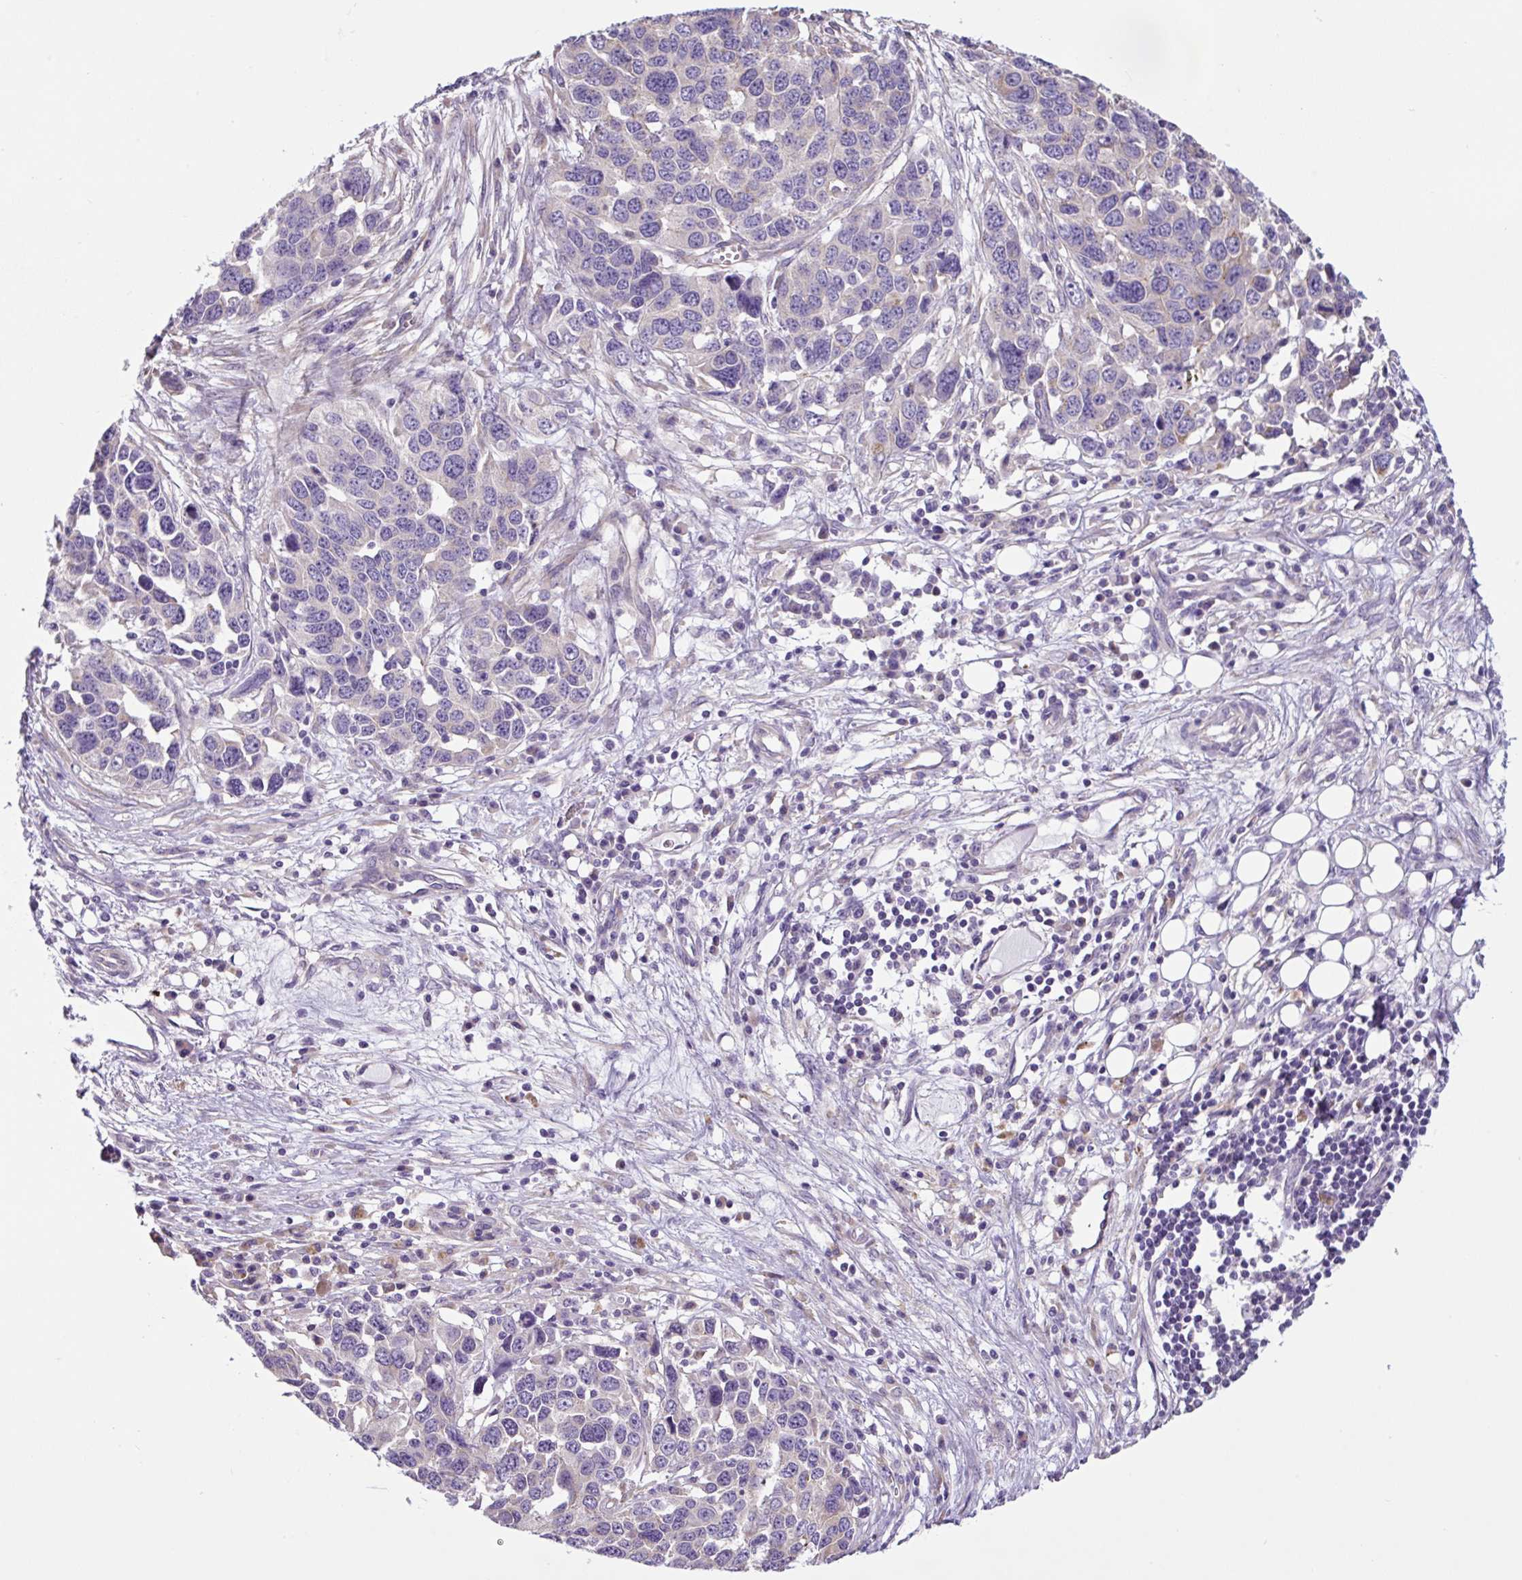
{"staining": {"intensity": "negative", "quantity": "none", "location": "none"}, "tissue": "ovarian cancer", "cell_type": "Tumor cells", "image_type": "cancer", "snomed": [{"axis": "morphology", "description": "Cystadenocarcinoma, serous, NOS"}, {"axis": "topography", "description": "Ovary"}], "caption": "DAB (3,3'-diaminobenzidine) immunohistochemical staining of ovarian serous cystadenocarcinoma demonstrates no significant staining in tumor cells.", "gene": "GORASP1", "patient": {"sex": "female", "age": 76}}